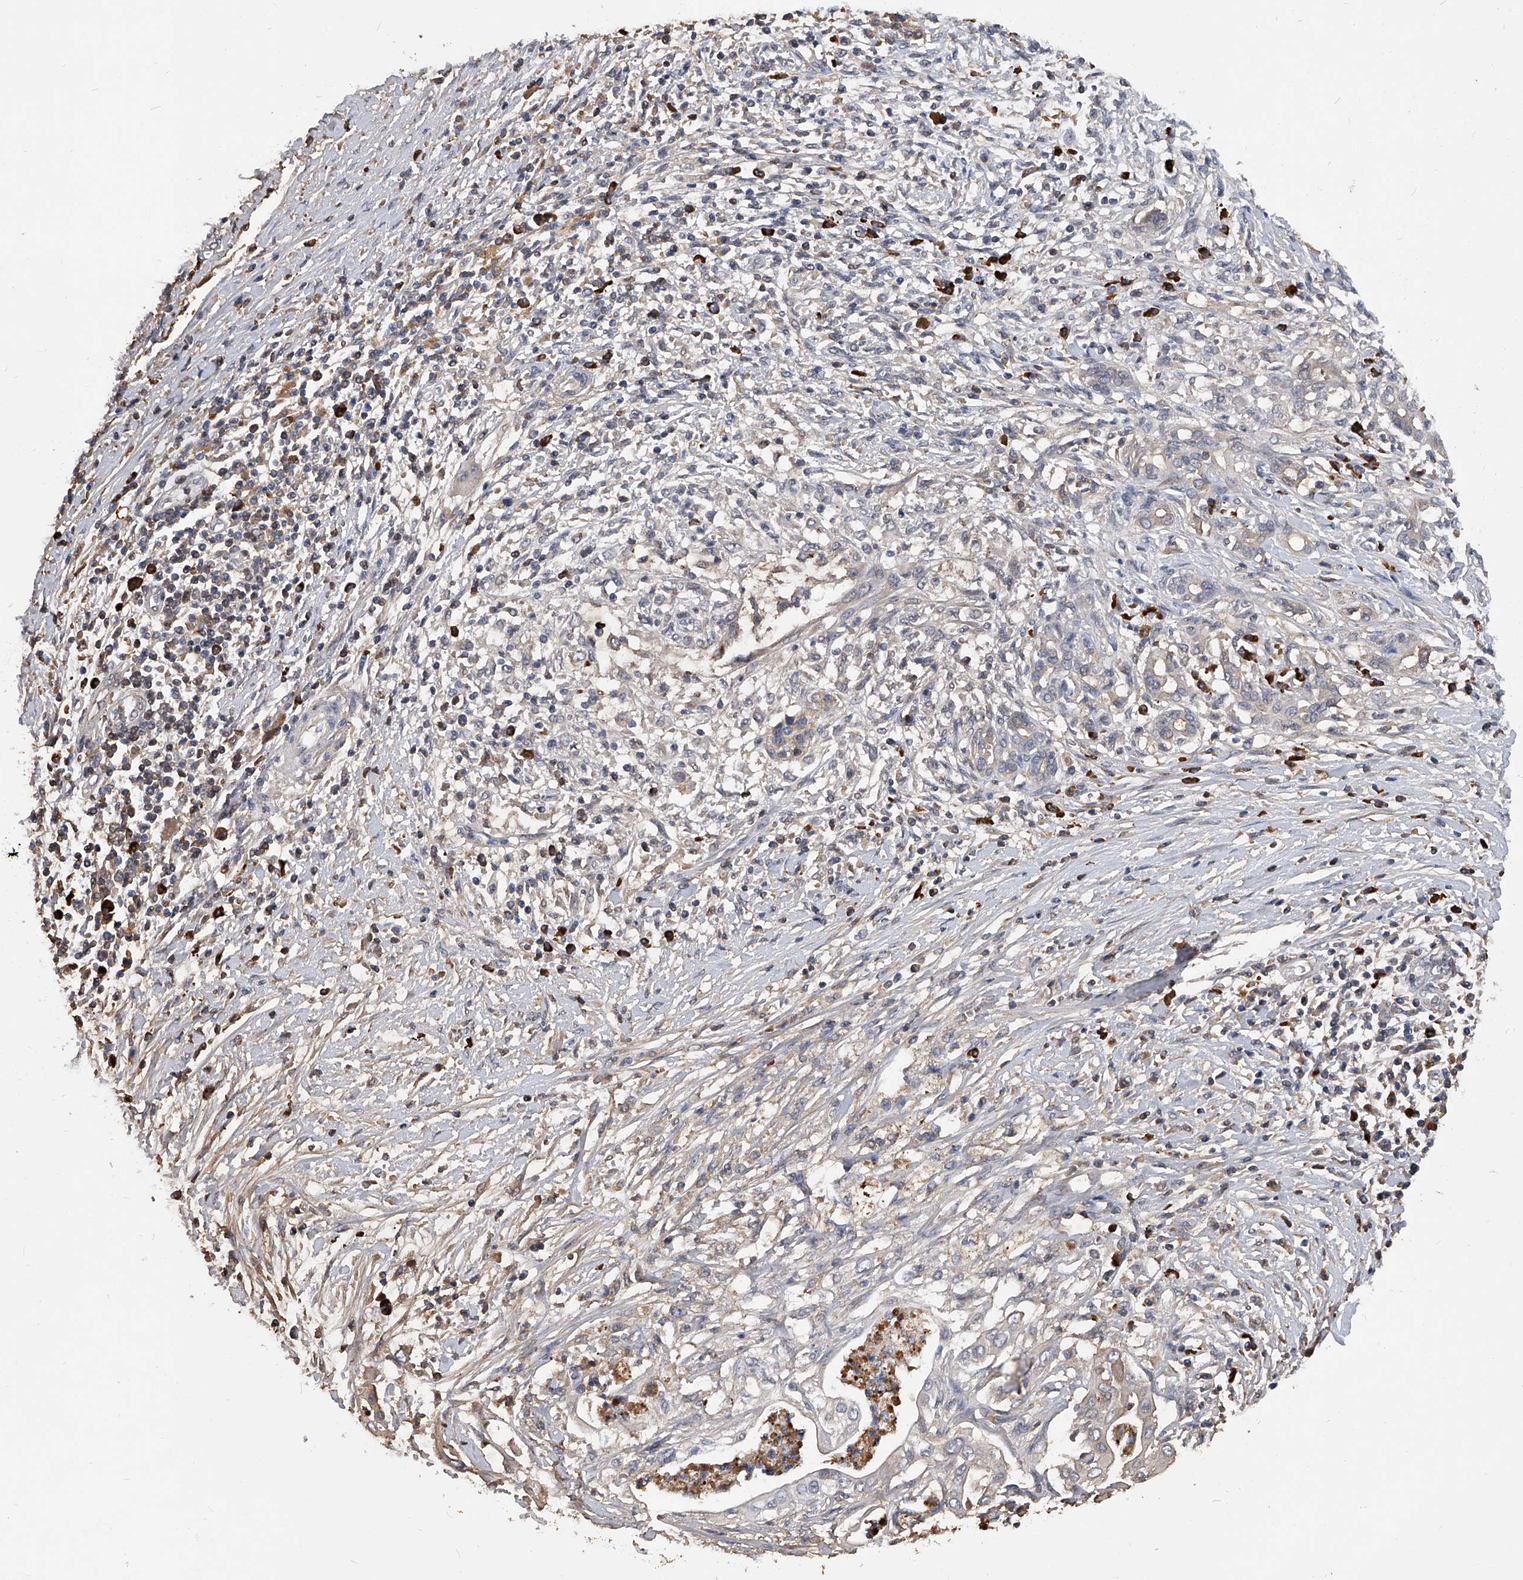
{"staining": {"intensity": "negative", "quantity": "none", "location": "none"}, "tissue": "pancreatic cancer", "cell_type": "Tumor cells", "image_type": "cancer", "snomed": [{"axis": "morphology", "description": "Adenocarcinoma, NOS"}, {"axis": "topography", "description": "Pancreas"}], "caption": "Tumor cells are negative for protein expression in human pancreatic cancer (adenocarcinoma).", "gene": "ZNF25", "patient": {"sex": "male", "age": 58}}